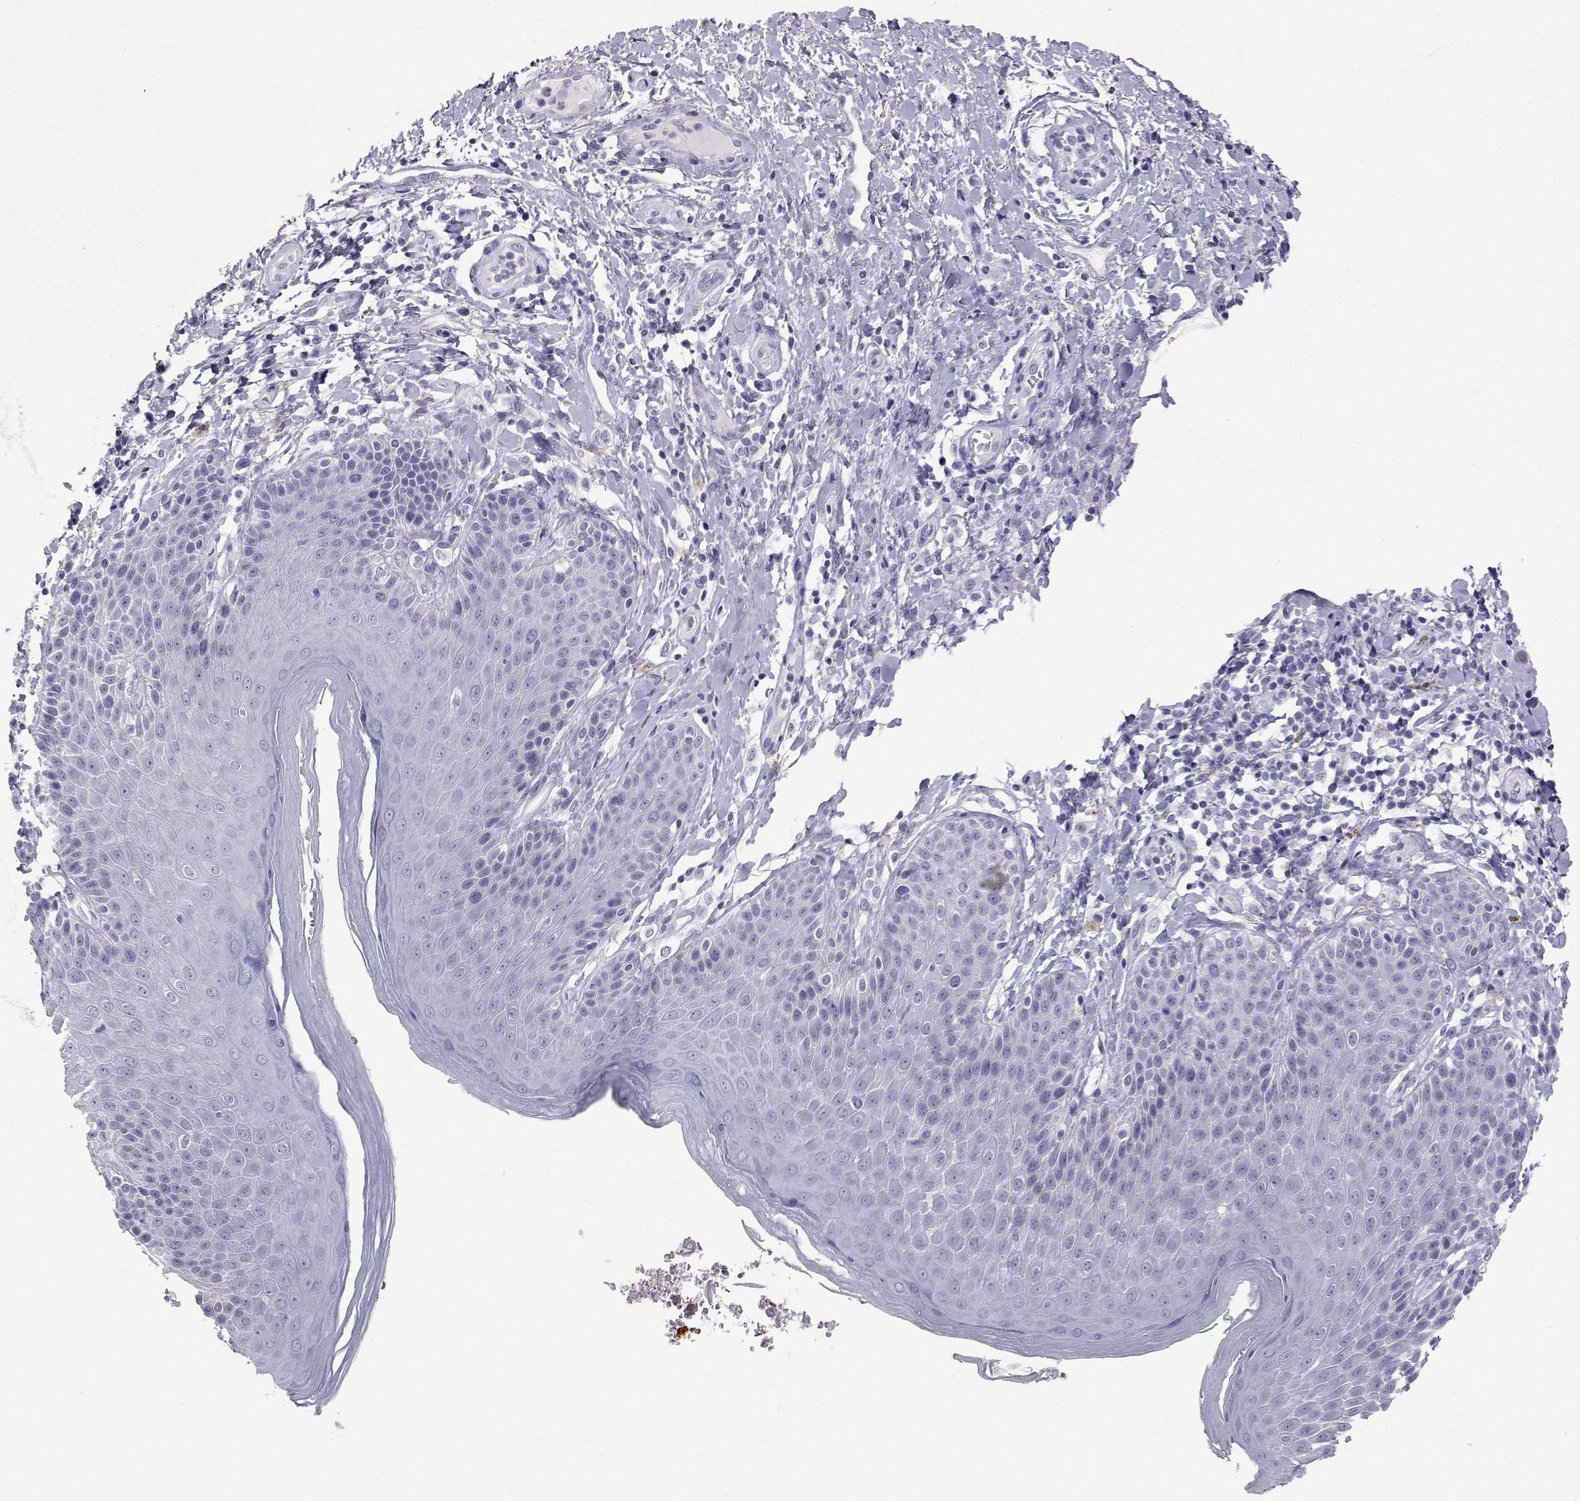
{"staining": {"intensity": "negative", "quantity": "none", "location": "none"}, "tissue": "skin", "cell_type": "Epidermal cells", "image_type": "normal", "snomed": [{"axis": "morphology", "description": "Normal tissue, NOS"}, {"axis": "topography", "description": "Anal"}, {"axis": "topography", "description": "Peripheral nerve tissue"}], "caption": "This is an IHC micrograph of unremarkable skin. There is no expression in epidermal cells.", "gene": "PLIN4", "patient": {"sex": "male", "age": 51}}